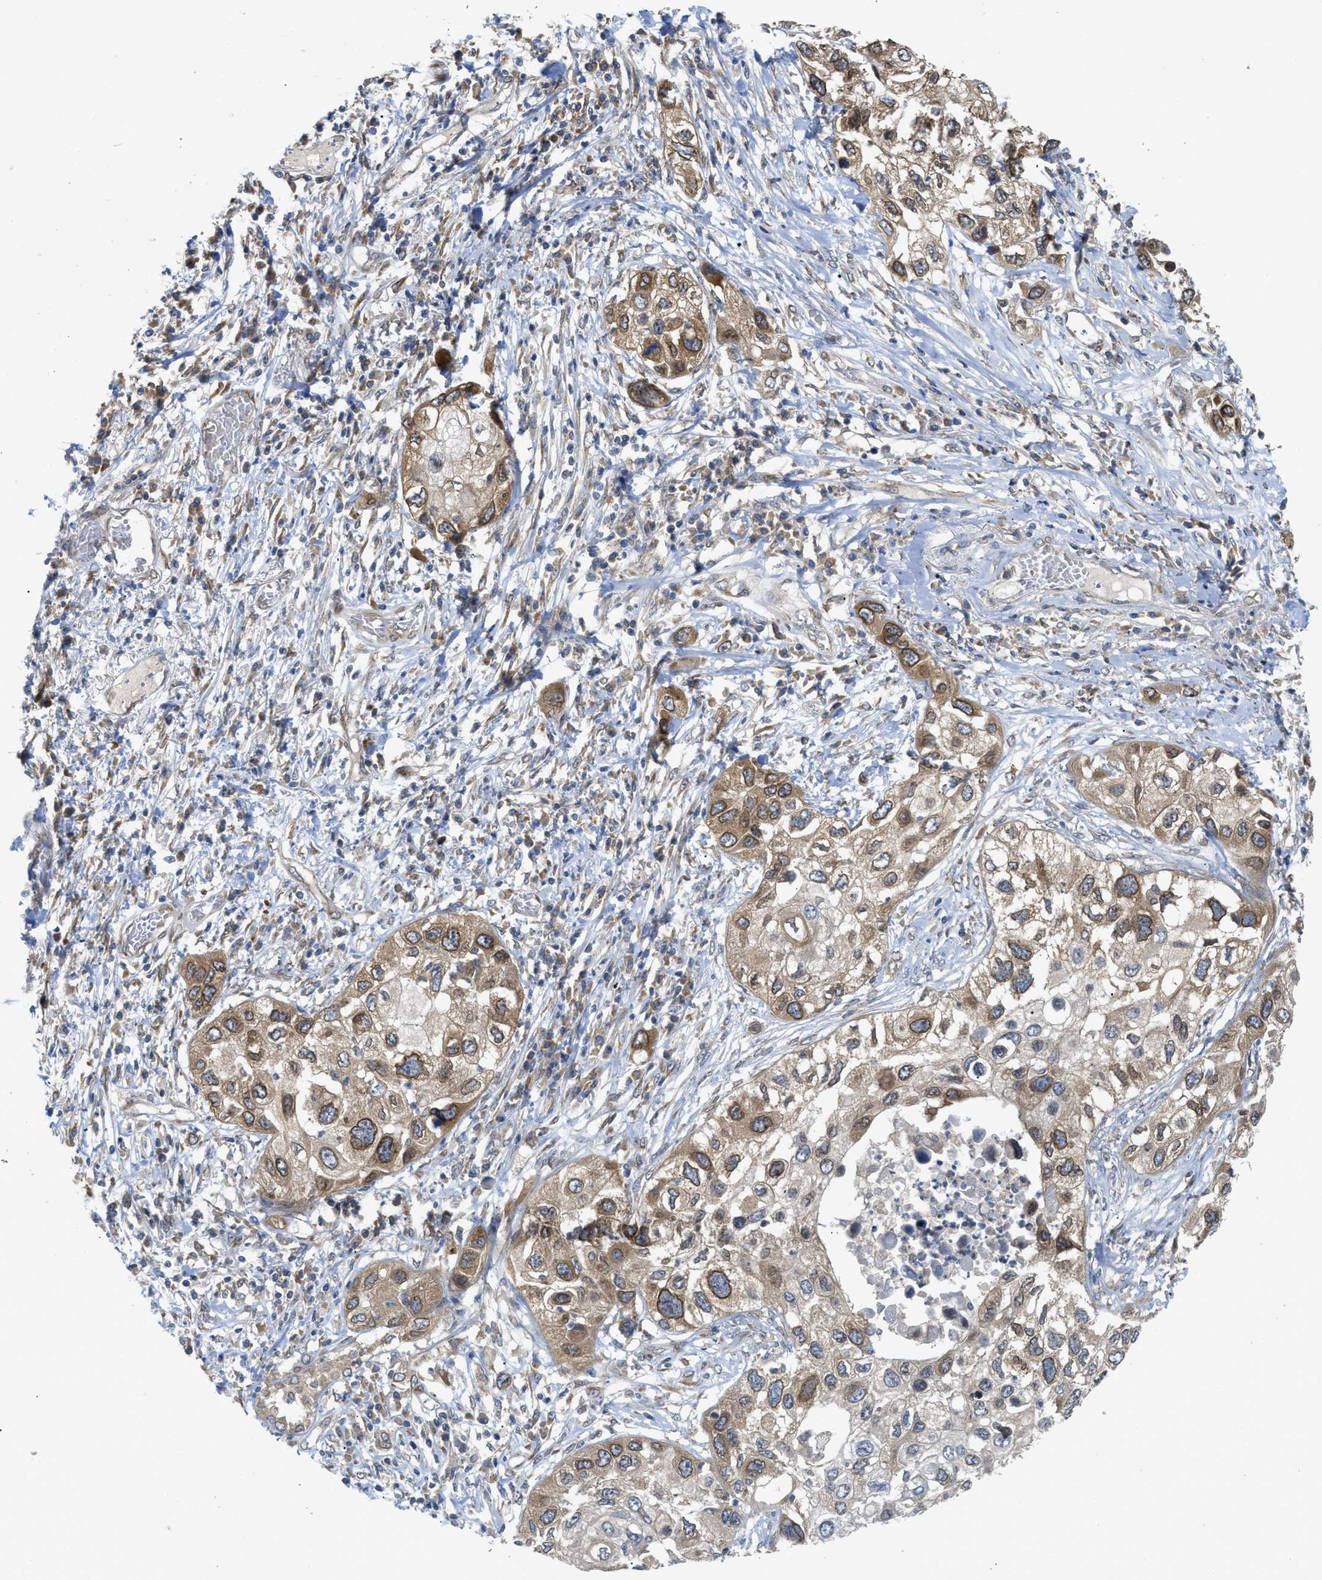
{"staining": {"intensity": "moderate", "quantity": ">75%", "location": "cytoplasmic/membranous,nuclear"}, "tissue": "lung cancer", "cell_type": "Tumor cells", "image_type": "cancer", "snomed": [{"axis": "morphology", "description": "Squamous cell carcinoma, NOS"}, {"axis": "topography", "description": "Lung"}], "caption": "Lung cancer tissue displays moderate cytoplasmic/membranous and nuclear staining in about >75% of tumor cells Using DAB (3,3'-diaminobenzidine) (brown) and hematoxylin (blue) stains, captured at high magnification using brightfield microscopy.", "gene": "EIF2AK3", "patient": {"sex": "male", "age": 71}}